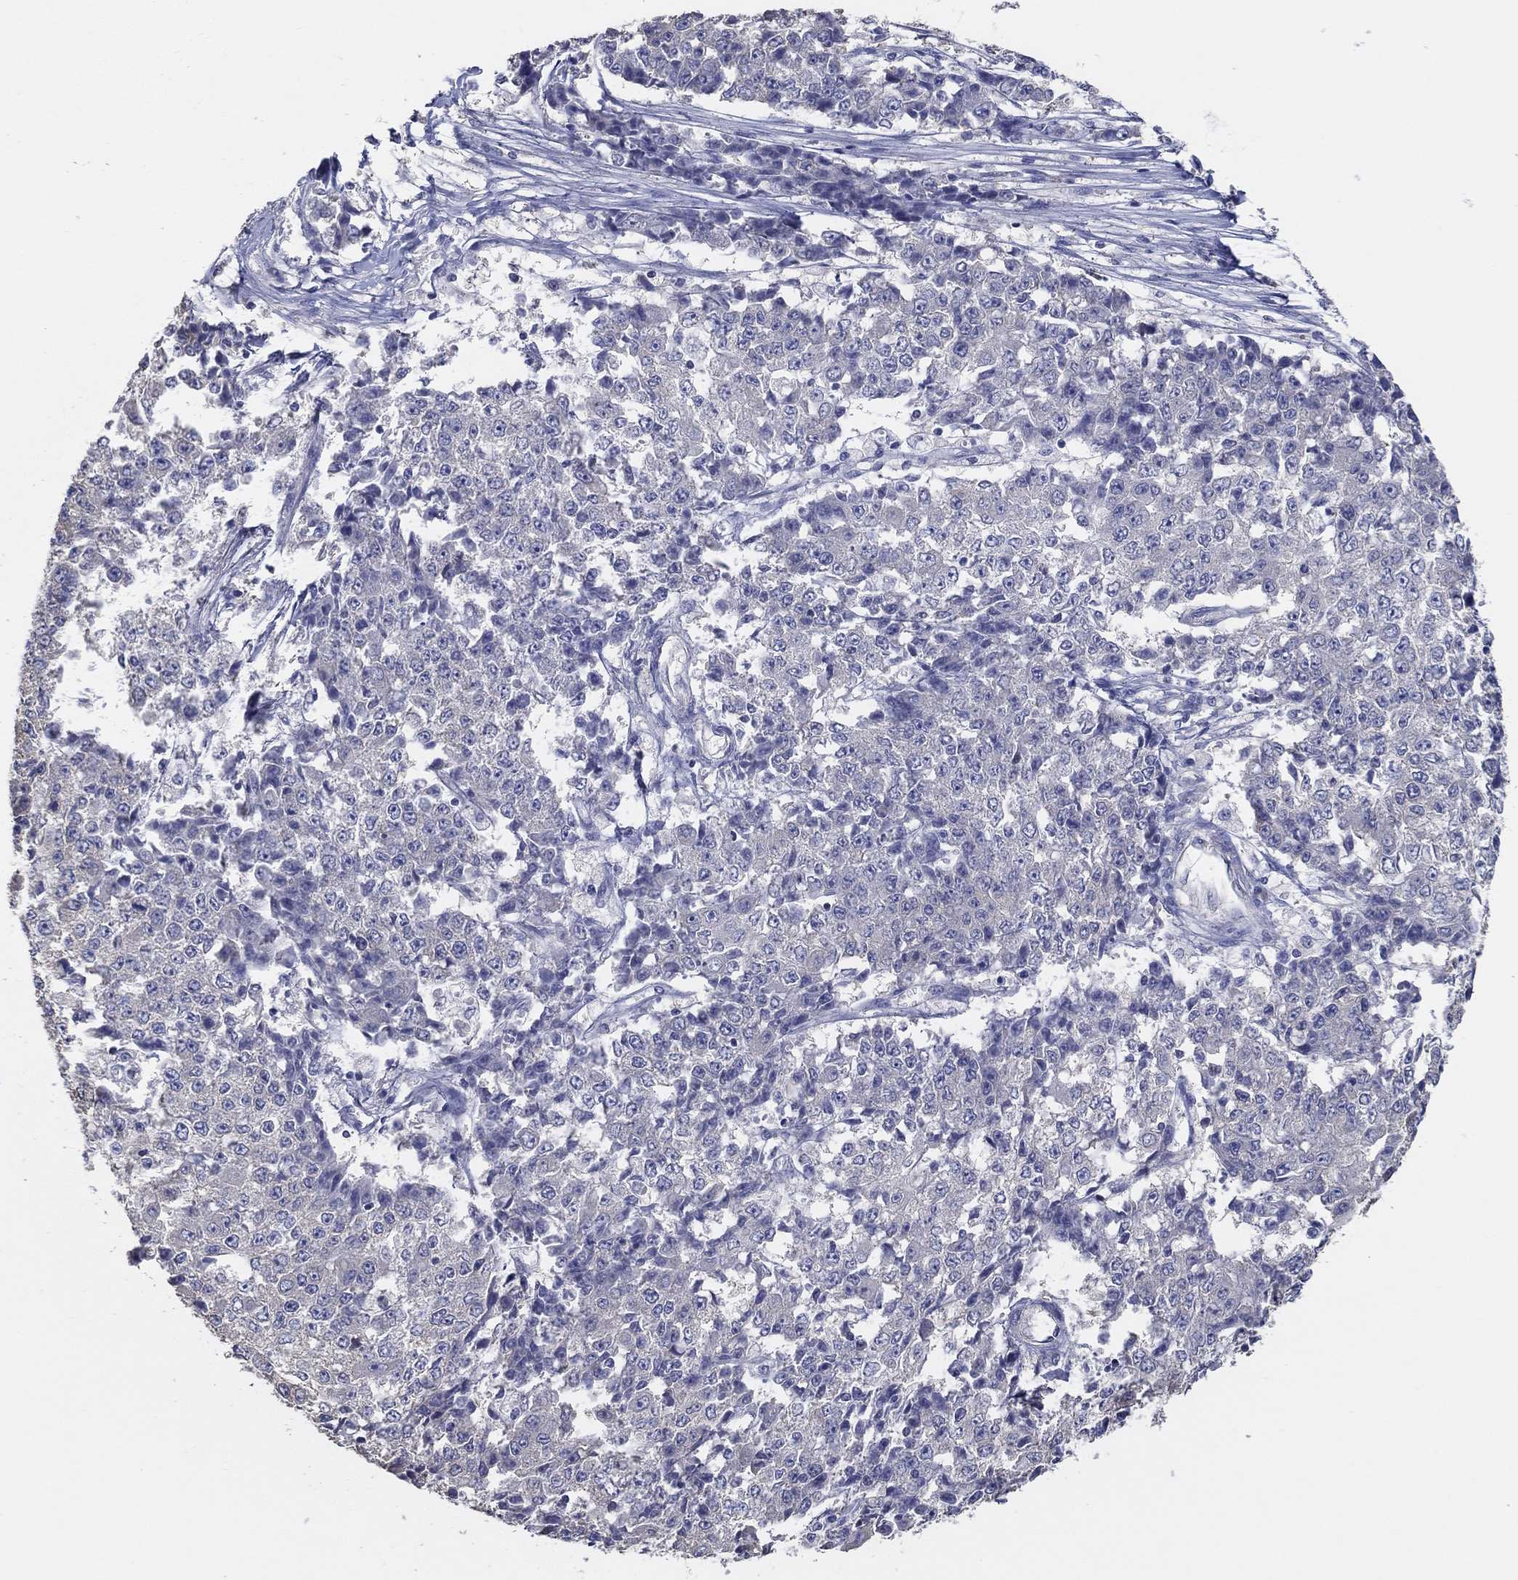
{"staining": {"intensity": "negative", "quantity": "none", "location": "none"}, "tissue": "ovarian cancer", "cell_type": "Tumor cells", "image_type": "cancer", "snomed": [{"axis": "morphology", "description": "Carcinoma, endometroid"}, {"axis": "topography", "description": "Ovary"}], "caption": "This photomicrograph is of ovarian cancer stained with immunohistochemistry to label a protein in brown with the nuclei are counter-stained blue. There is no expression in tumor cells.", "gene": "DOCK3", "patient": {"sex": "female", "age": 42}}